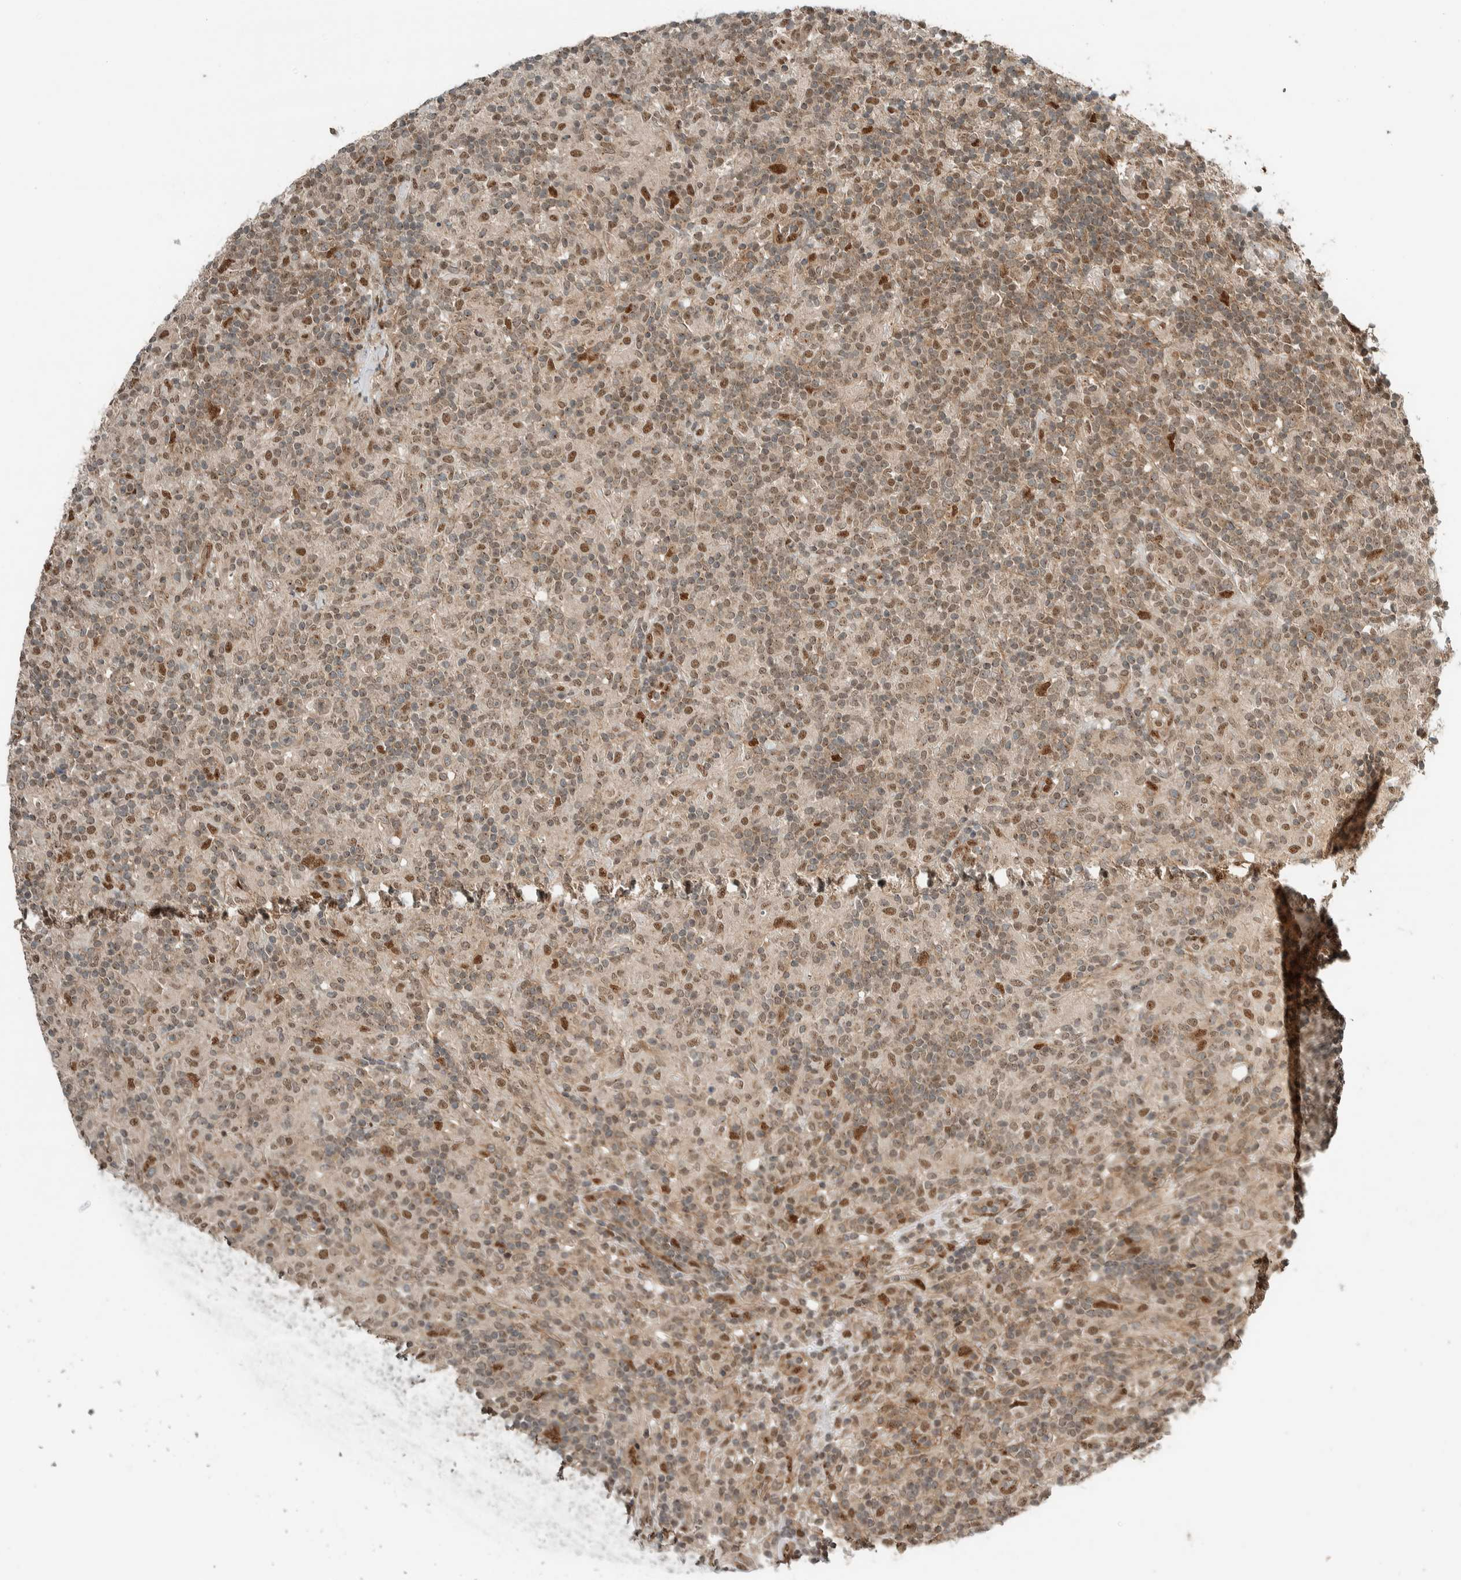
{"staining": {"intensity": "negative", "quantity": "none", "location": "none"}, "tissue": "lymphoma", "cell_type": "Tumor cells", "image_type": "cancer", "snomed": [{"axis": "morphology", "description": "Hodgkin's disease, NOS"}, {"axis": "topography", "description": "Lymph node"}], "caption": "Protein analysis of lymphoma reveals no significant expression in tumor cells.", "gene": "STXBP4", "patient": {"sex": "male", "age": 70}}